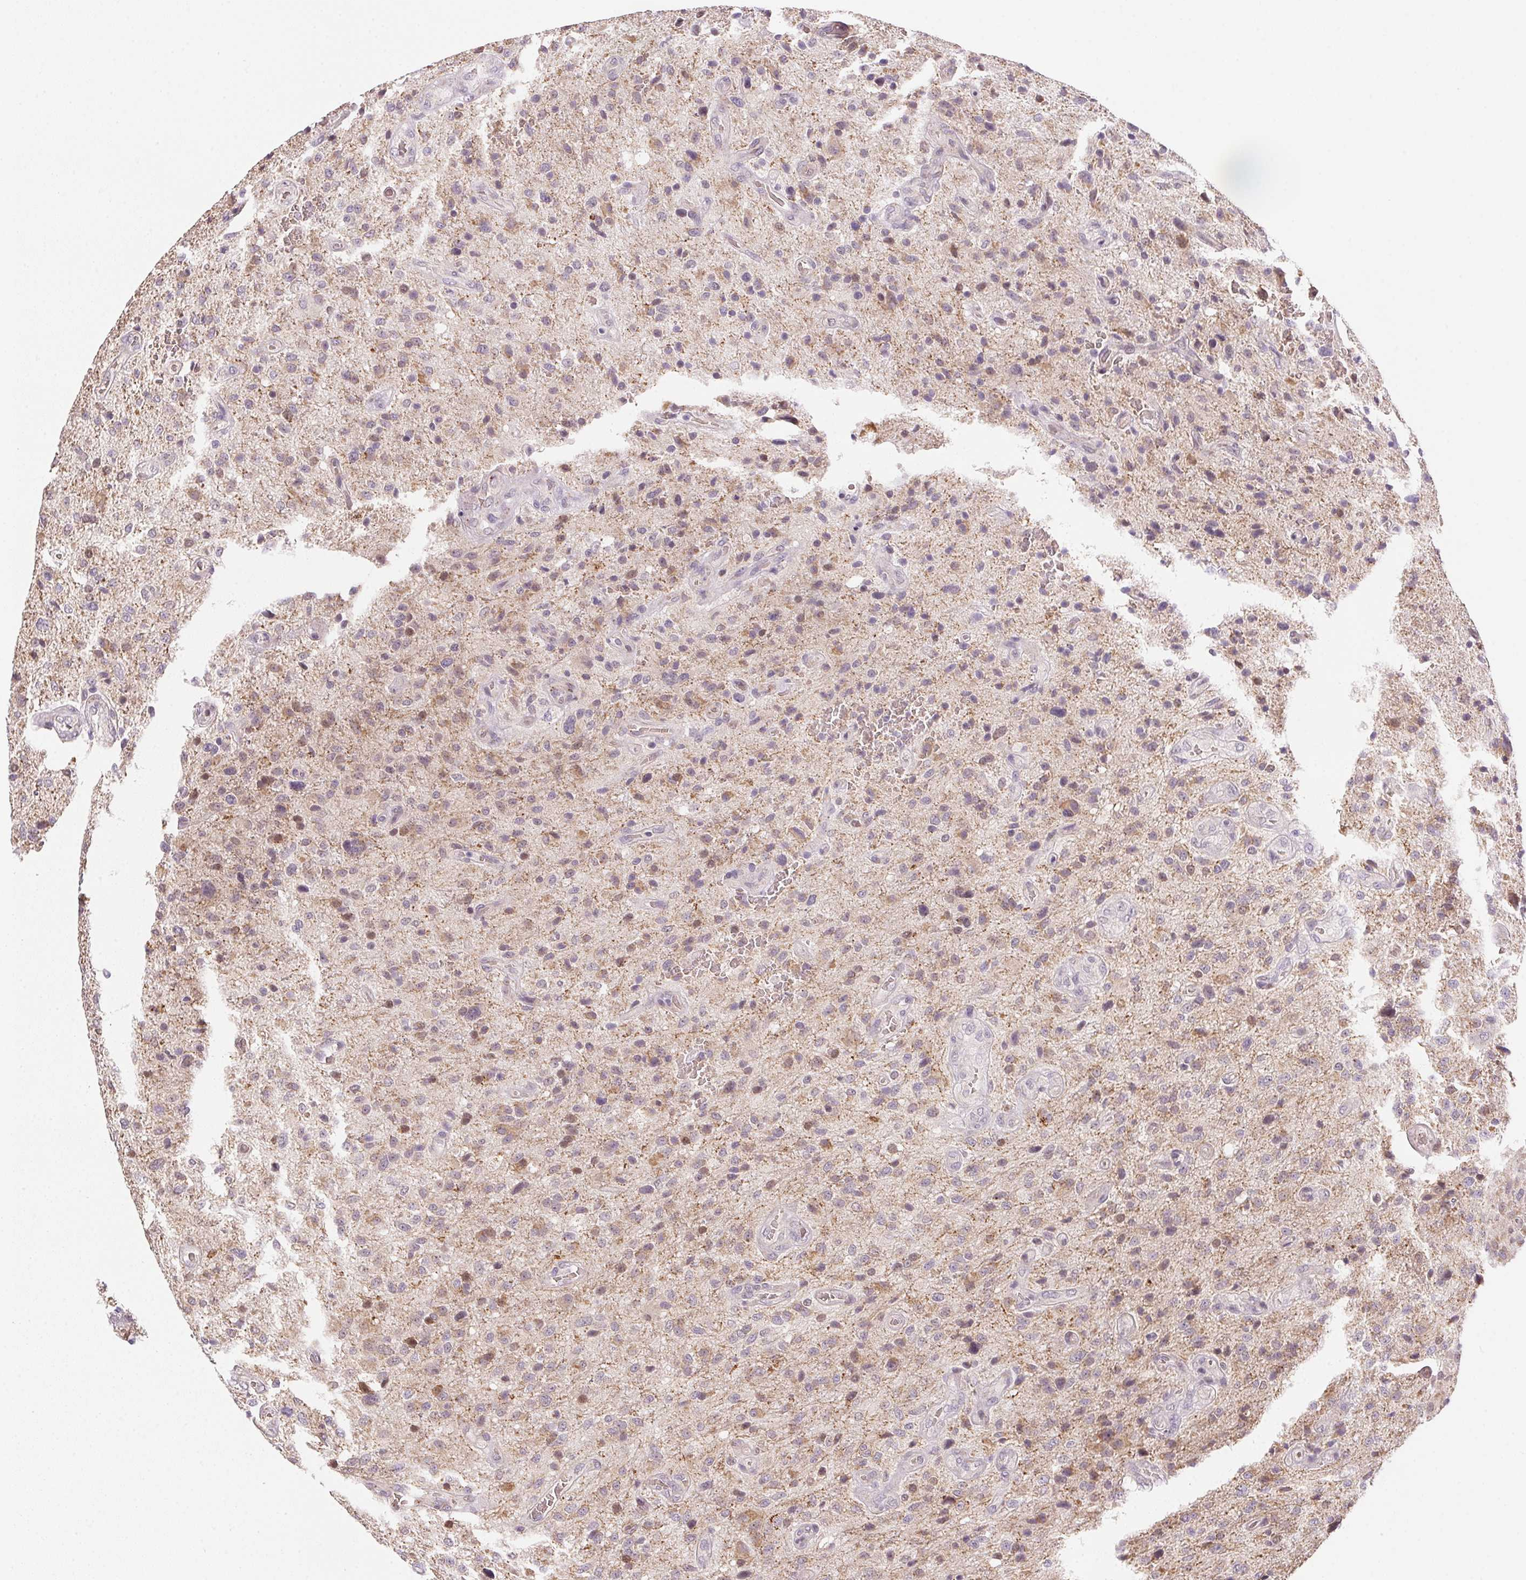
{"staining": {"intensity": "negative", "quantity": "none", "location": "none"}, "tissue": "glioma", "cell_type": "Tumor cells", "image_type": "cancer", "snomed": [{"axis": "morphology", "description": "Glioma, malignant, Low grade"}, {"axis": "topography", "description": "Brain"}], "caption": "Micrograph shows no significant protein staining in tumor cells of glioma.", "gene": "METTL13", "patient": {"sex": "male", "age": 66}}